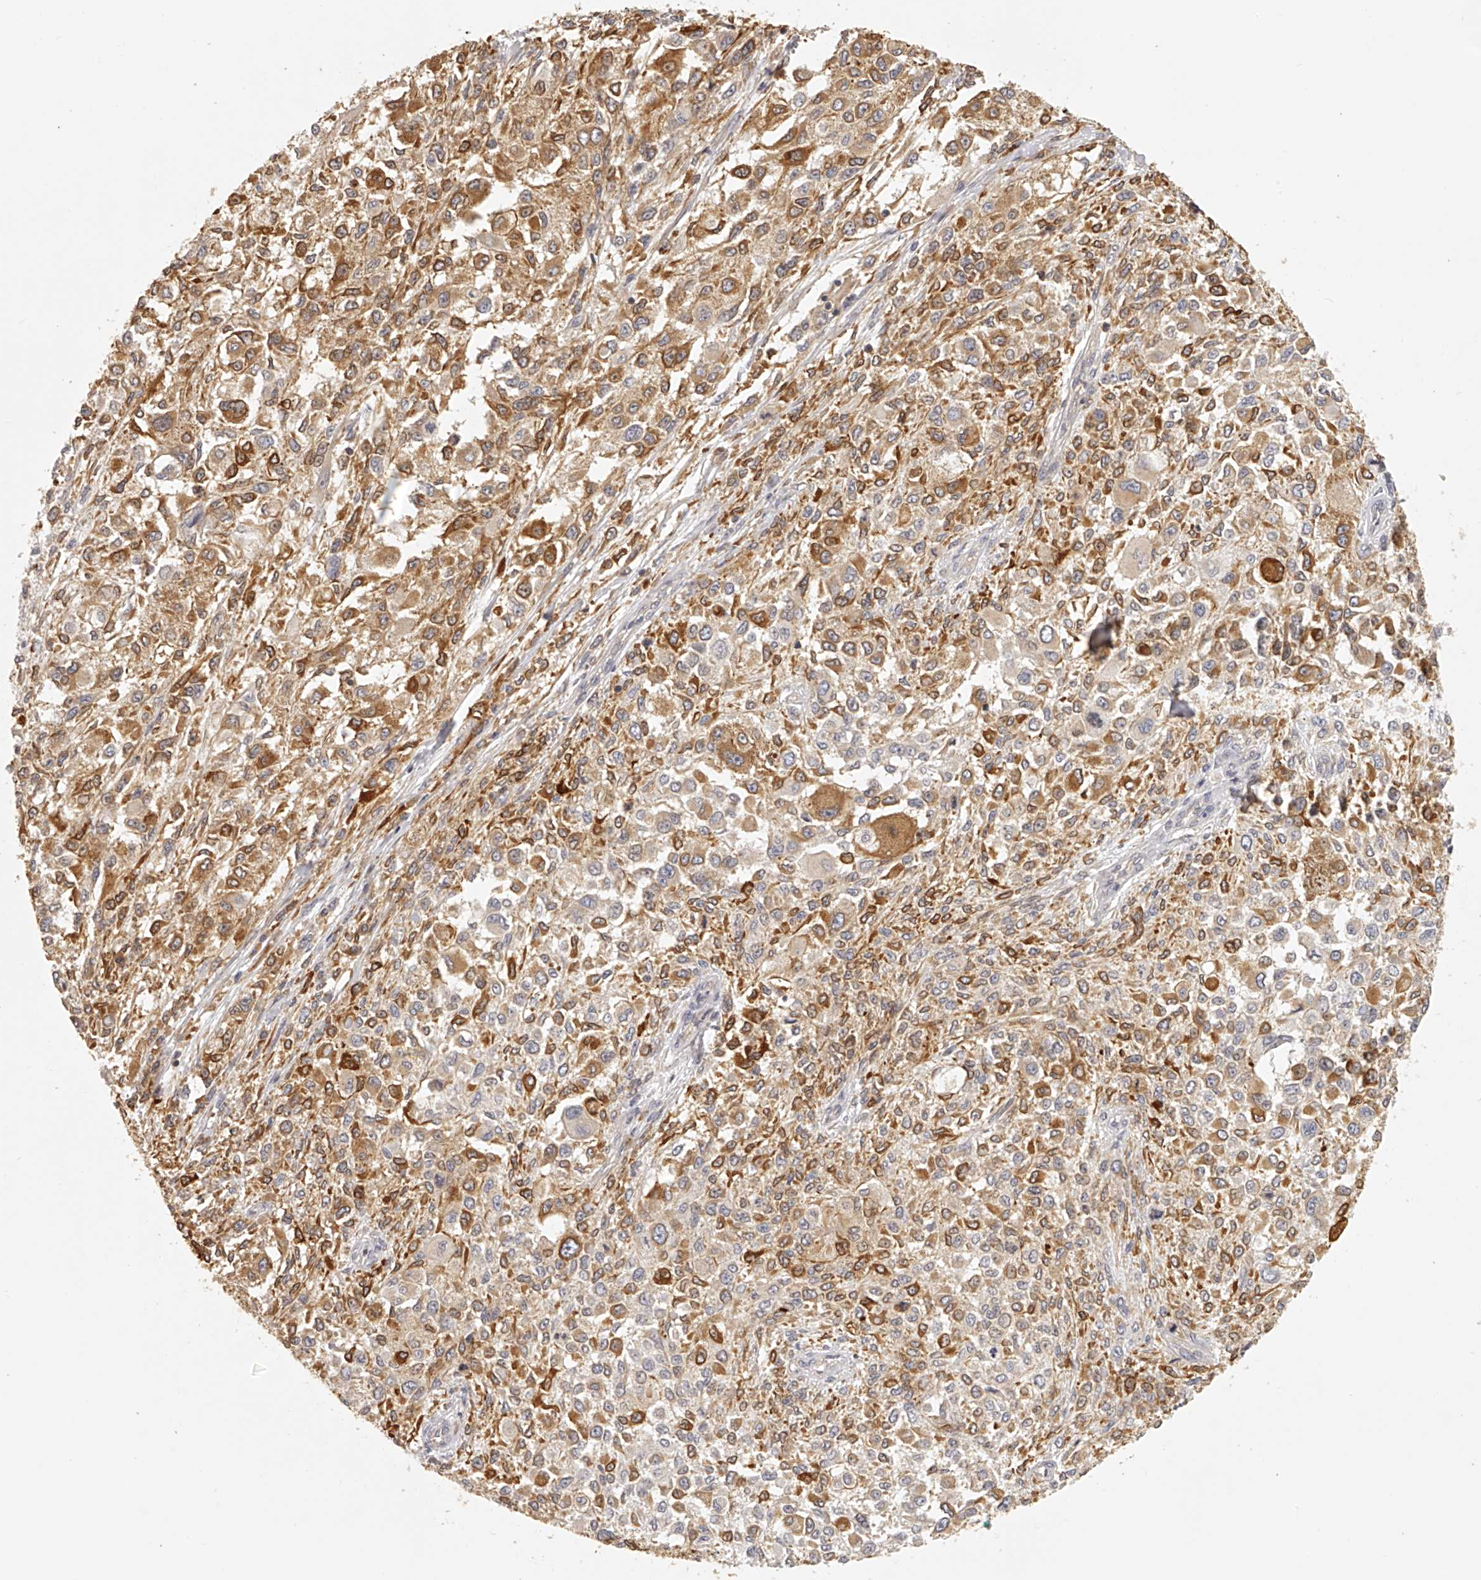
{"staining": {"intensity": "moderate", "quantity": ">75%", "location": "cytoplasmic/membranous"}, "tissue": "melanoma", "cell_type": "Tumor cells", "image_type": "cancer", "snomed": [{"axis": "morphology", "description": "Necrosis, NOS"}, {"axis": "morphology", "description": "Malignant melanoma, NOS"}, {"axis": "topography", "description": "Skin"}], "caption": "Human malignant melanoma stained with a protein marker demonstrates moderate staining in tumor cells.", "gene": "EIF3I", "patient": {"sex": "female", "age": 87}}